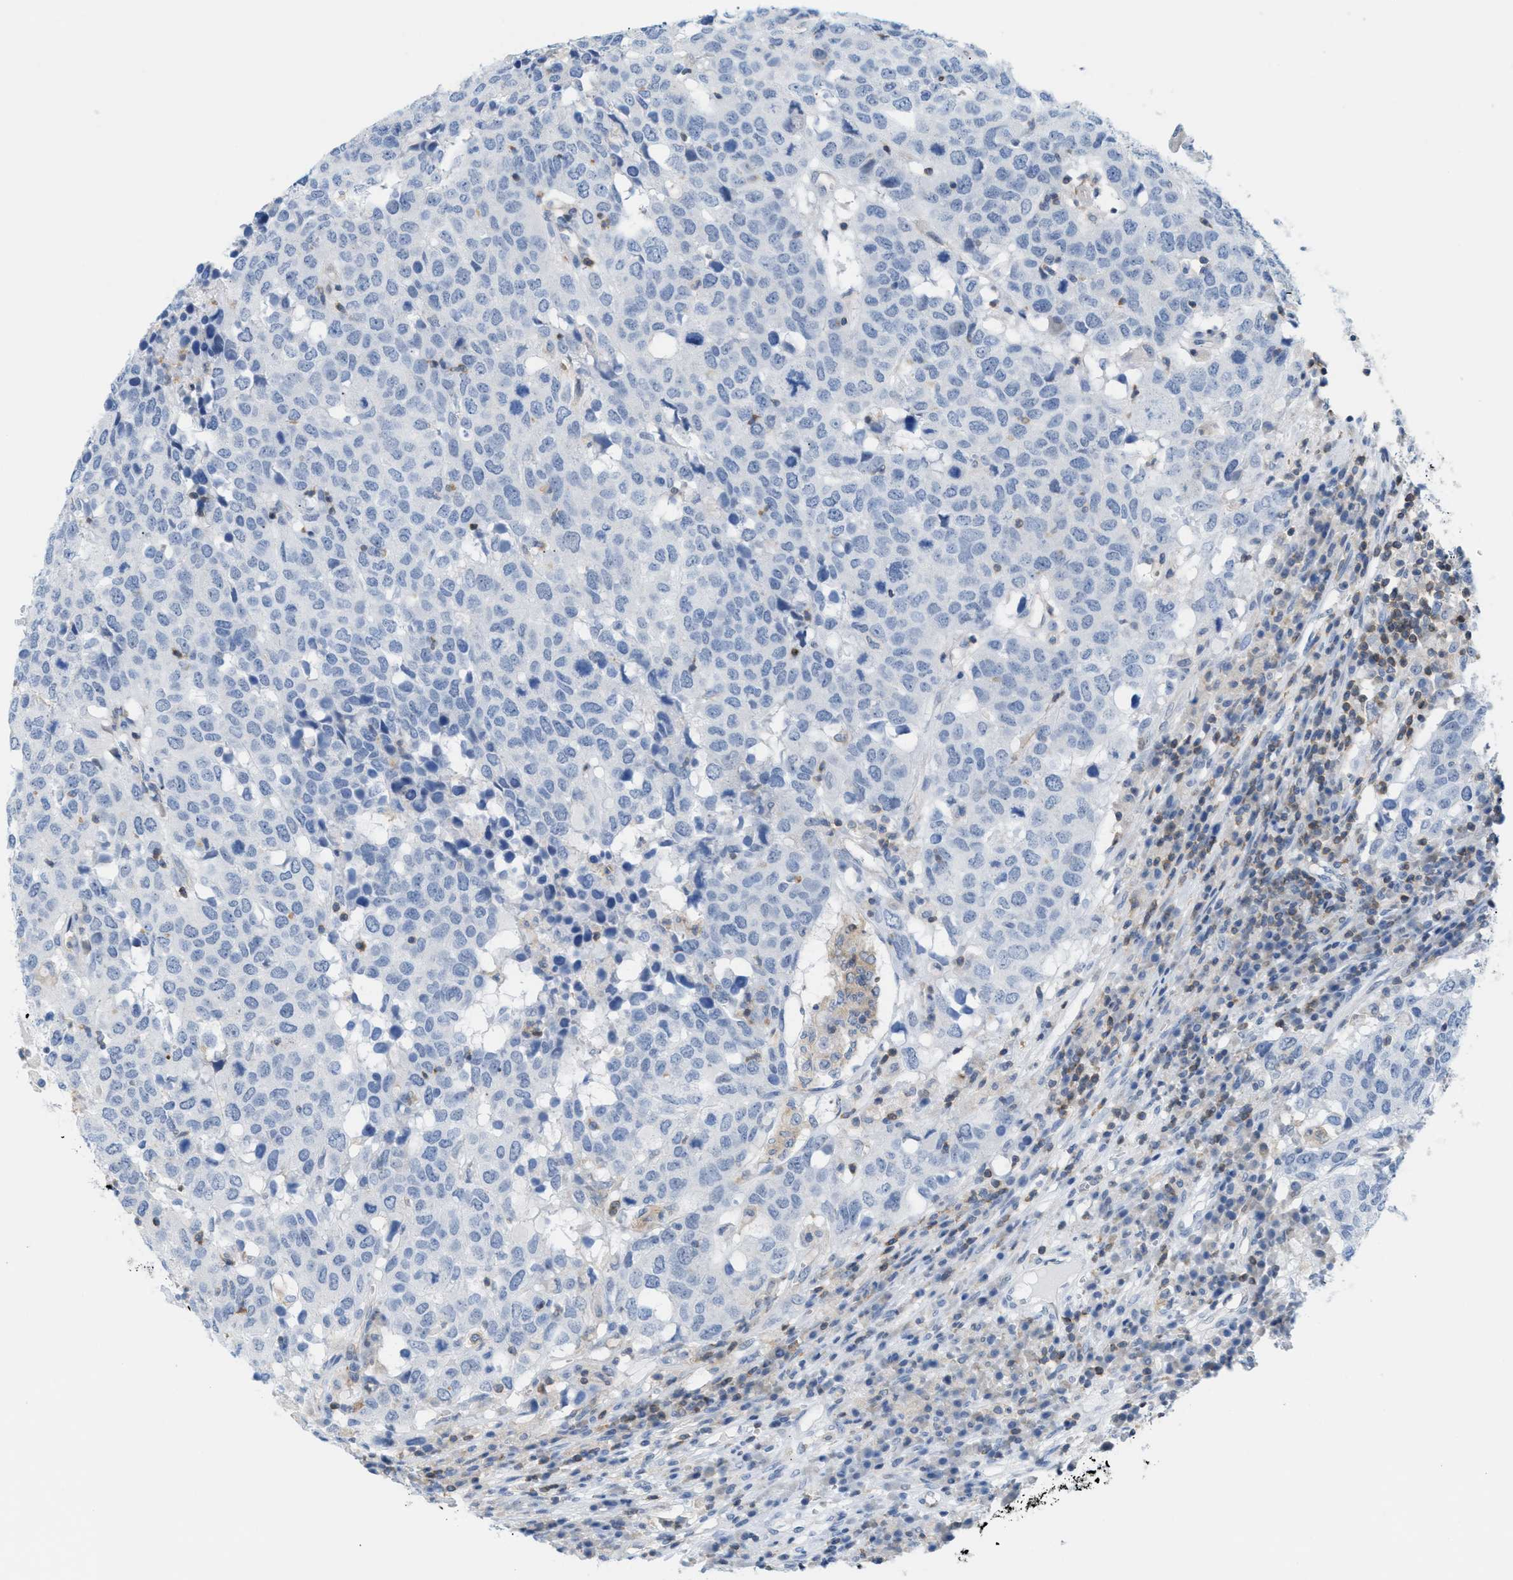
{"staining": {"intensity": "negative", "quantity": "none", "location": "none"}, "tissue": "head and neck cancer", "cell_type": "Tumor cells", "image_type": "cancer", "snomed": [{"axis": "morphology", "description": "Squamous cell carcinoma, NOS"}, {"axis": "topography", "description": "Head-Neck"}], "caption": "Squamous cell carcinoma (head and neck) was stained to show a protein in brown. There is no significant staining in tumor cells. Brightfield microscopy of immunohistochemistry stained with DAB (brown) and hematoxylin (blue), captured at high magnification.", "gene": "IL16", "patient": {"sex": "male", "age": 66}}